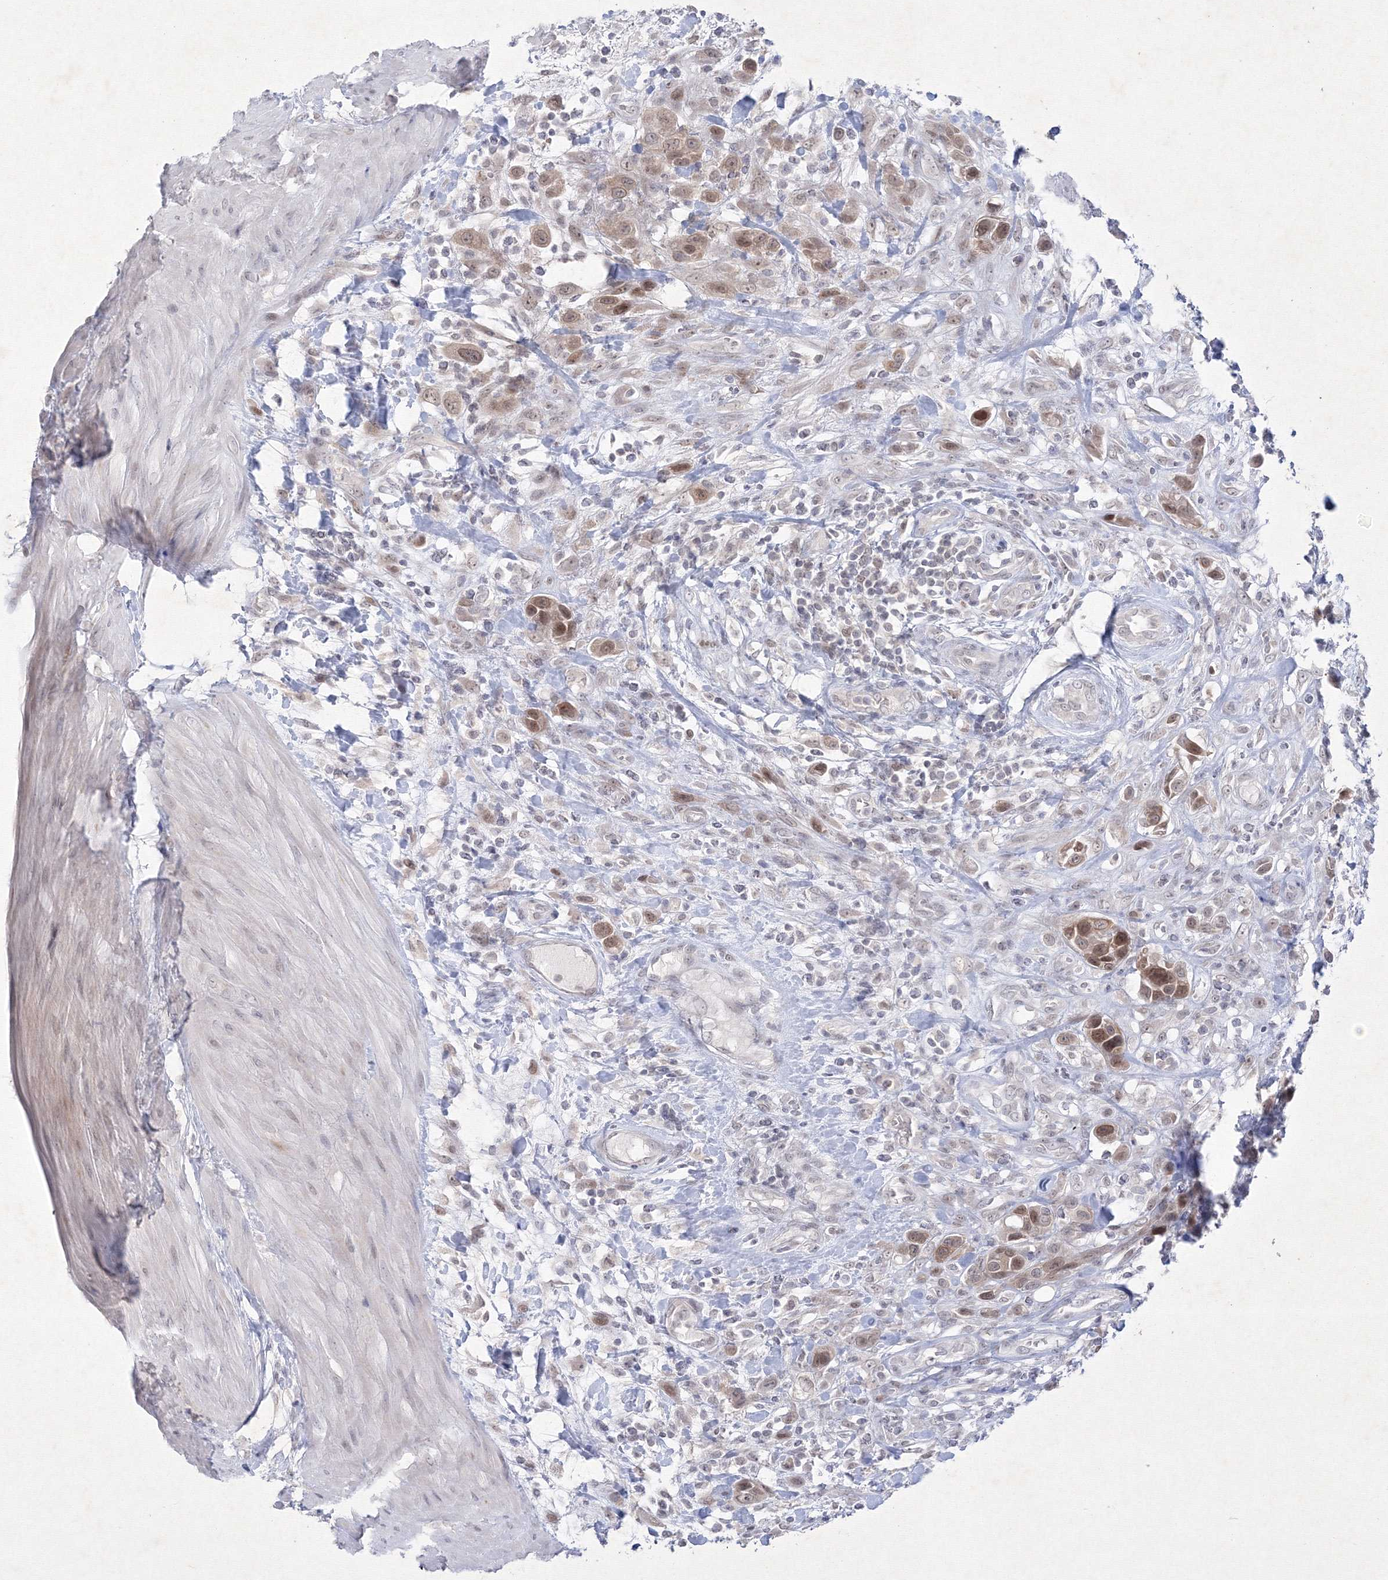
{"staining": {"intensity": "moderate", "quantity": ">75%", "location": "nuclear"}, "tissue": "urothelial cancer", "cell_type": "Tumor cells", "image_type": "cancer", "snomed": [{"axis": "morphology", "description": "Urothelial carcinoma, High grade"}, {"axis": "topography", "description": "Urinary bladder"}], "caption": "IHC (DAB (3,3'-diaminobenzidine)) staining of urothelial cancer exhibits moderate nuclear protein positivity in approximately >75% of tumor cells.", "gene": "NXPE3", "patient": {"sex": "male", "age": 50}}